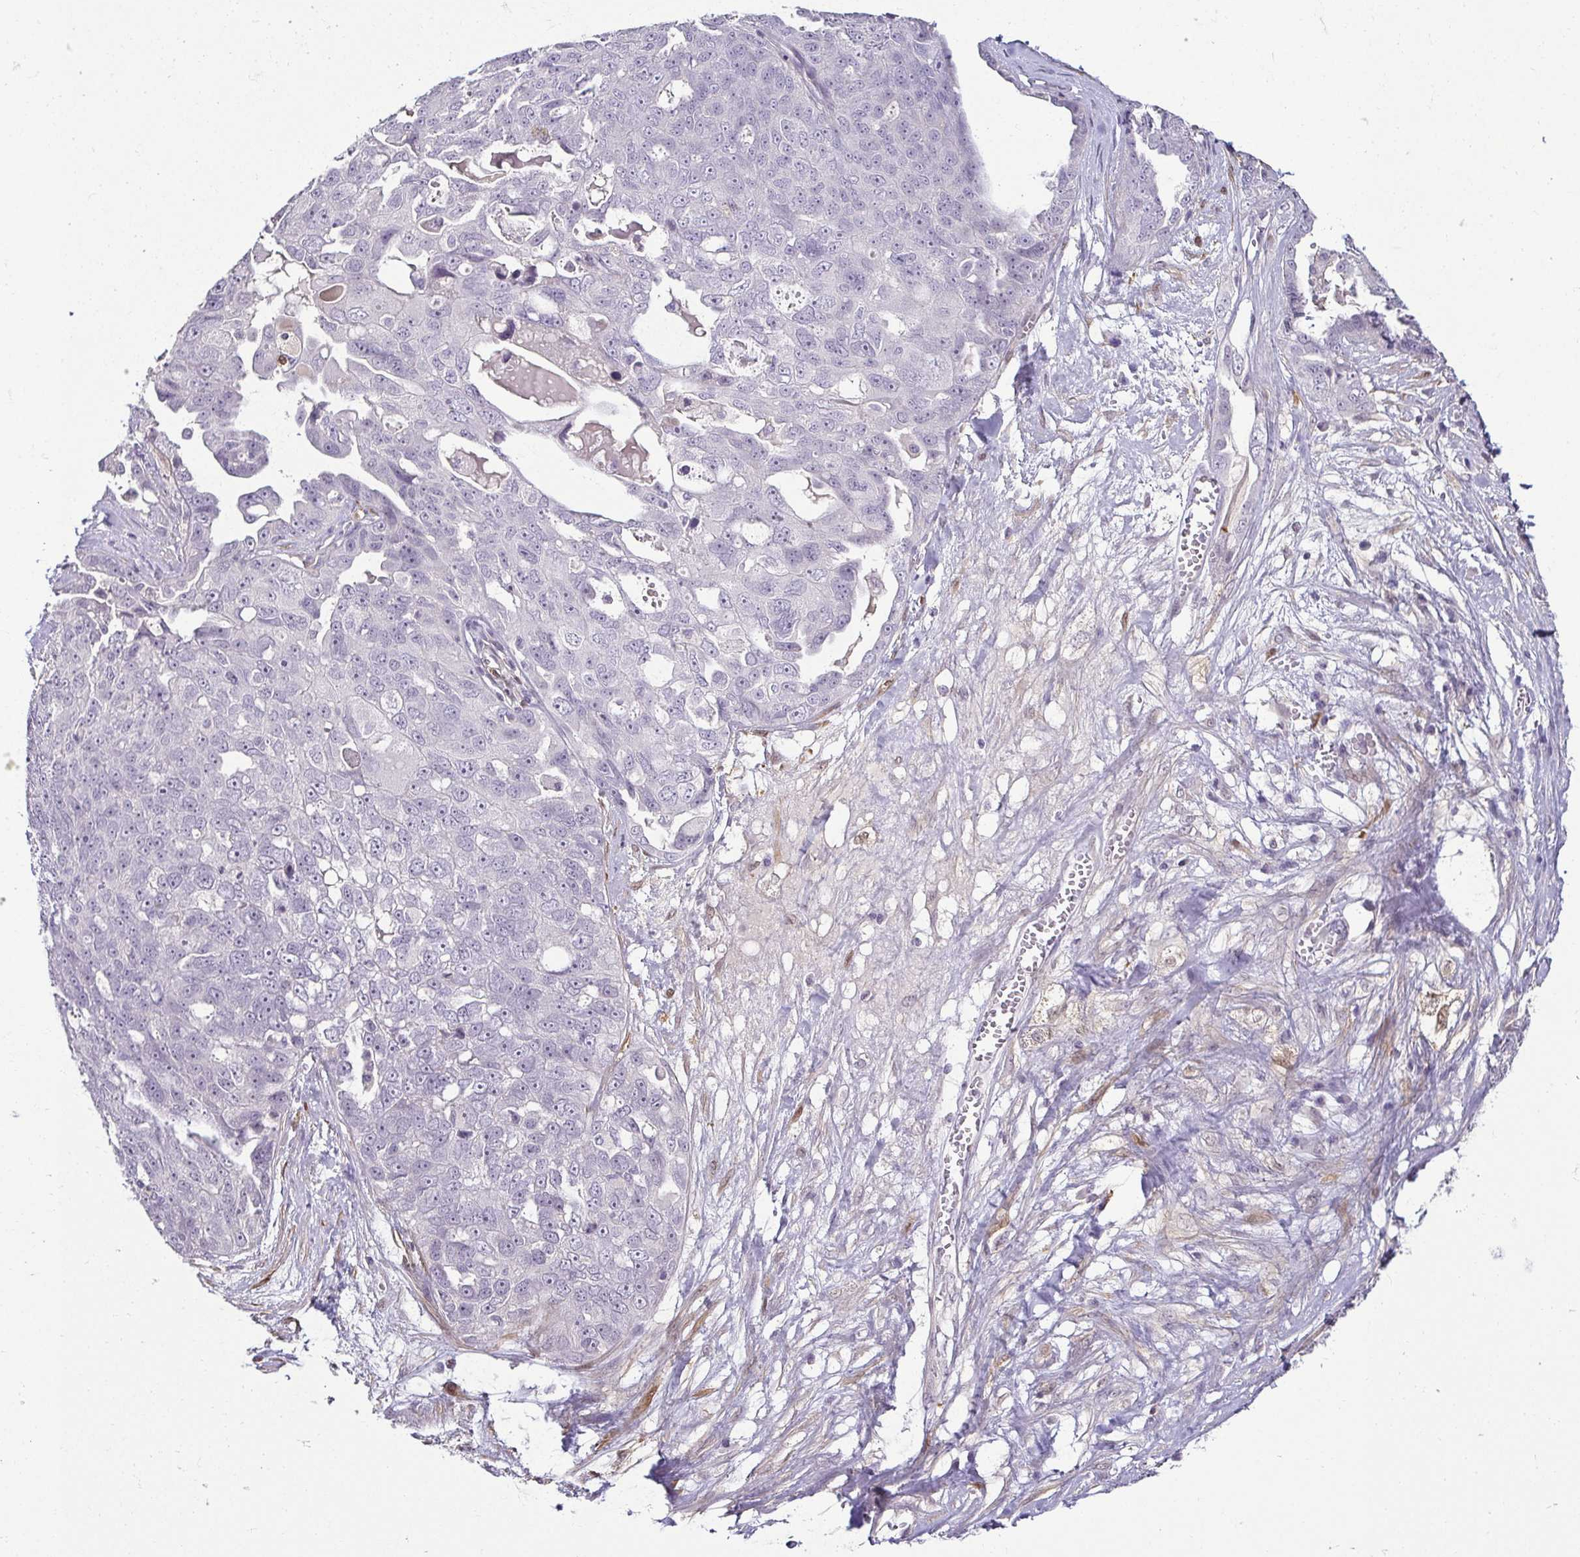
{"staining": {"intensity": "negative", "quantity": "none", "location": "none"}, "tissue": "ovarian cancer", "cell_type": "Tumor cells", "image_type": "cancer", "snomed": [{"axis": "morphology", "description": "Carcinoma, endometroid"}, {"axis": "topography", "description": "Ovary"}], "caption": "An immunohistochemistry photomicrograph of ovarian endometroid carcinoma is shown. There is no staining in tumor cells of ovarian endometroid carcinoma.", "gene": "HOPX", "patient": {"sex": "female", "age": 70}}